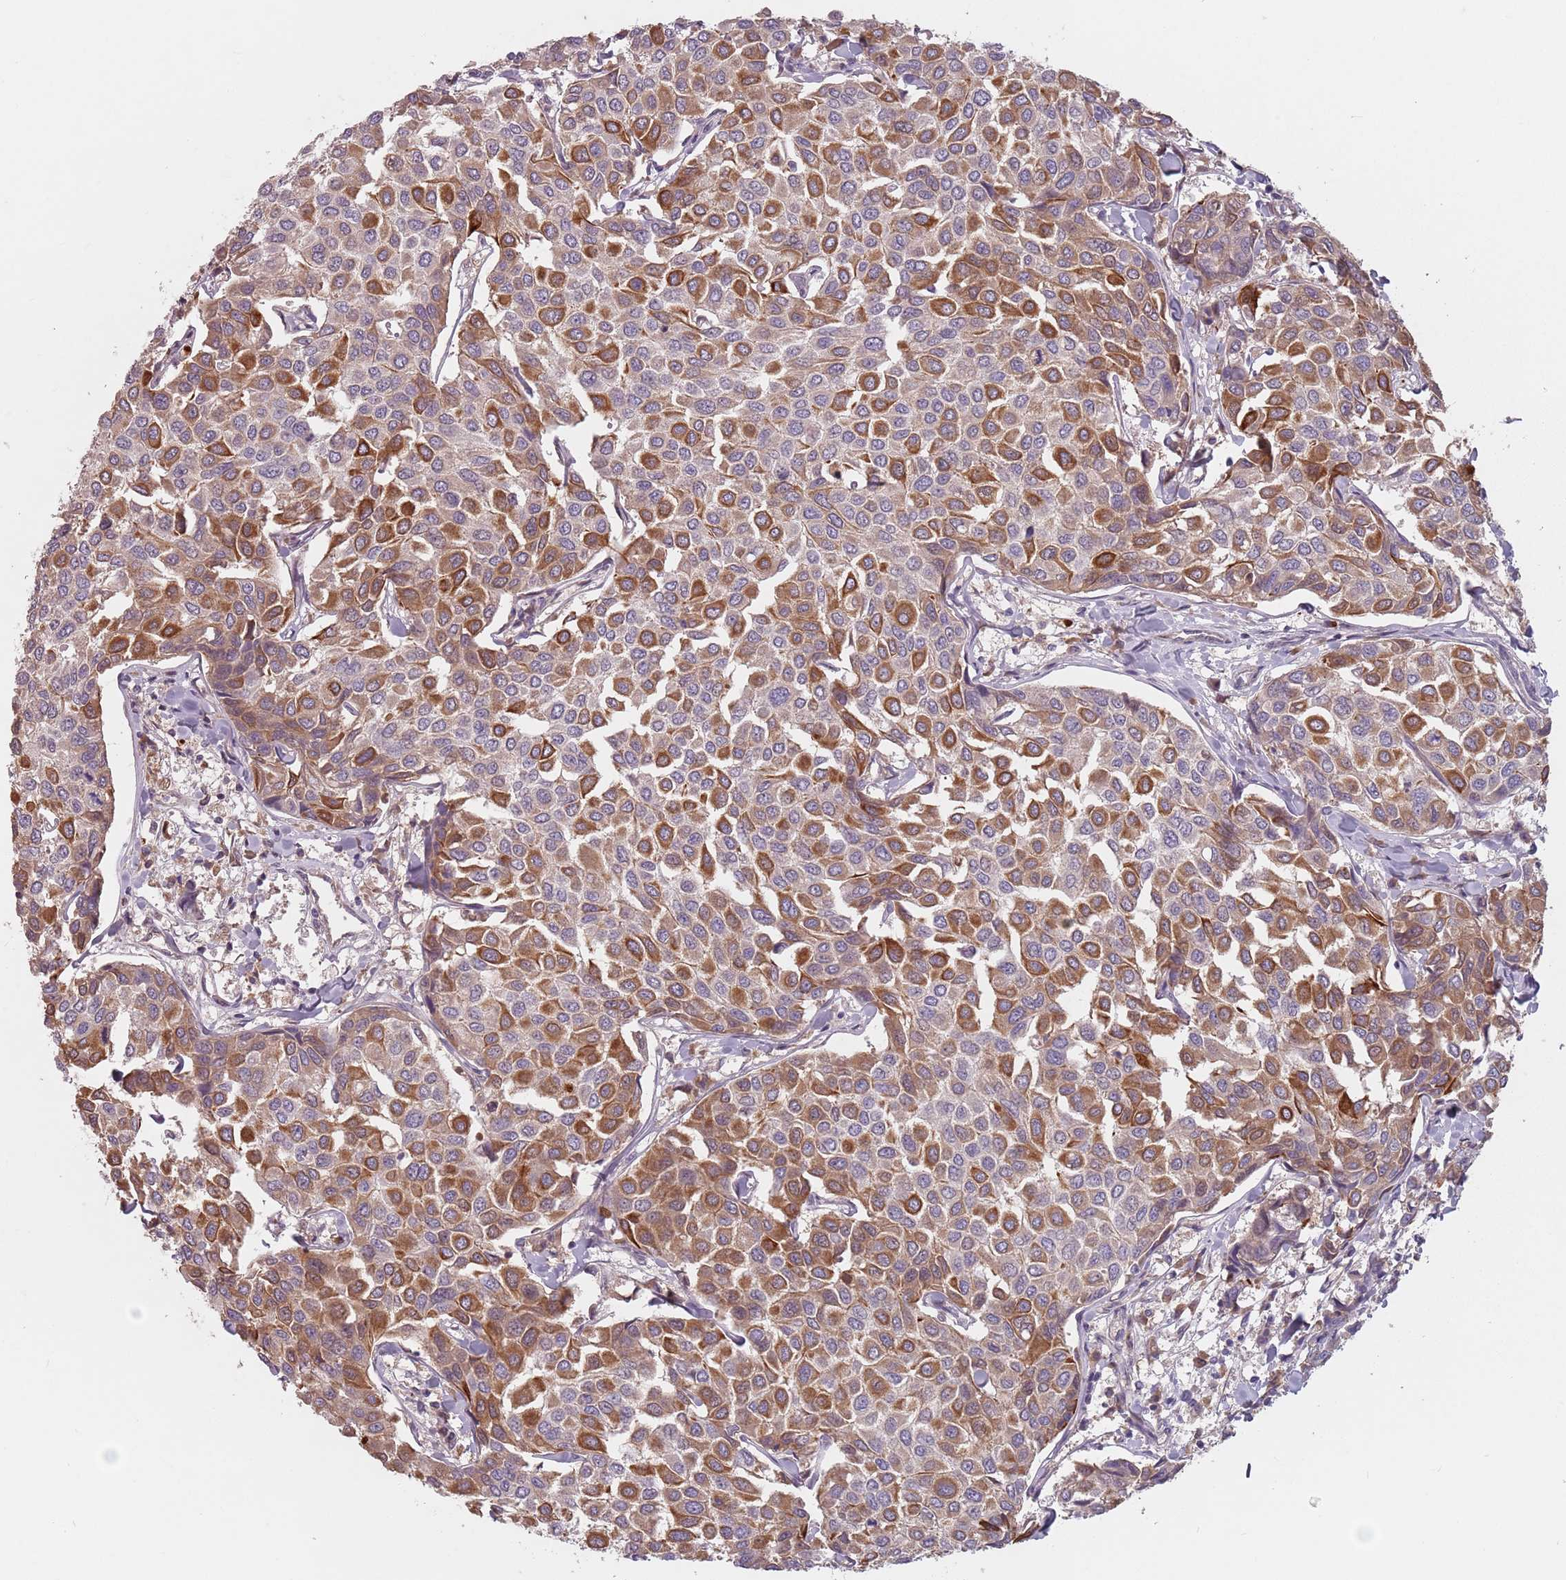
{"staining": {"intensity": "moderate", "quantity": "25%-75%", "location": "cytoplasmic/membranous"}, "tissue": "breast cancer", "cell_type": "Tumor cells", "image_type": "cancer", "snomed": [{"axis": "morphology", "description": "Duct carcinoma"}, {"axis": "topography", "description": "Breast"}], "caption": "Intraductal carcinoma (breast) stained for a protein (brown) reveals moderate cytoplasmic/membranous positive positivity in approximately 25%-75% of tumor cells.", "gene": "GPR180", "patient": {"sex": "female", "age": 55}}